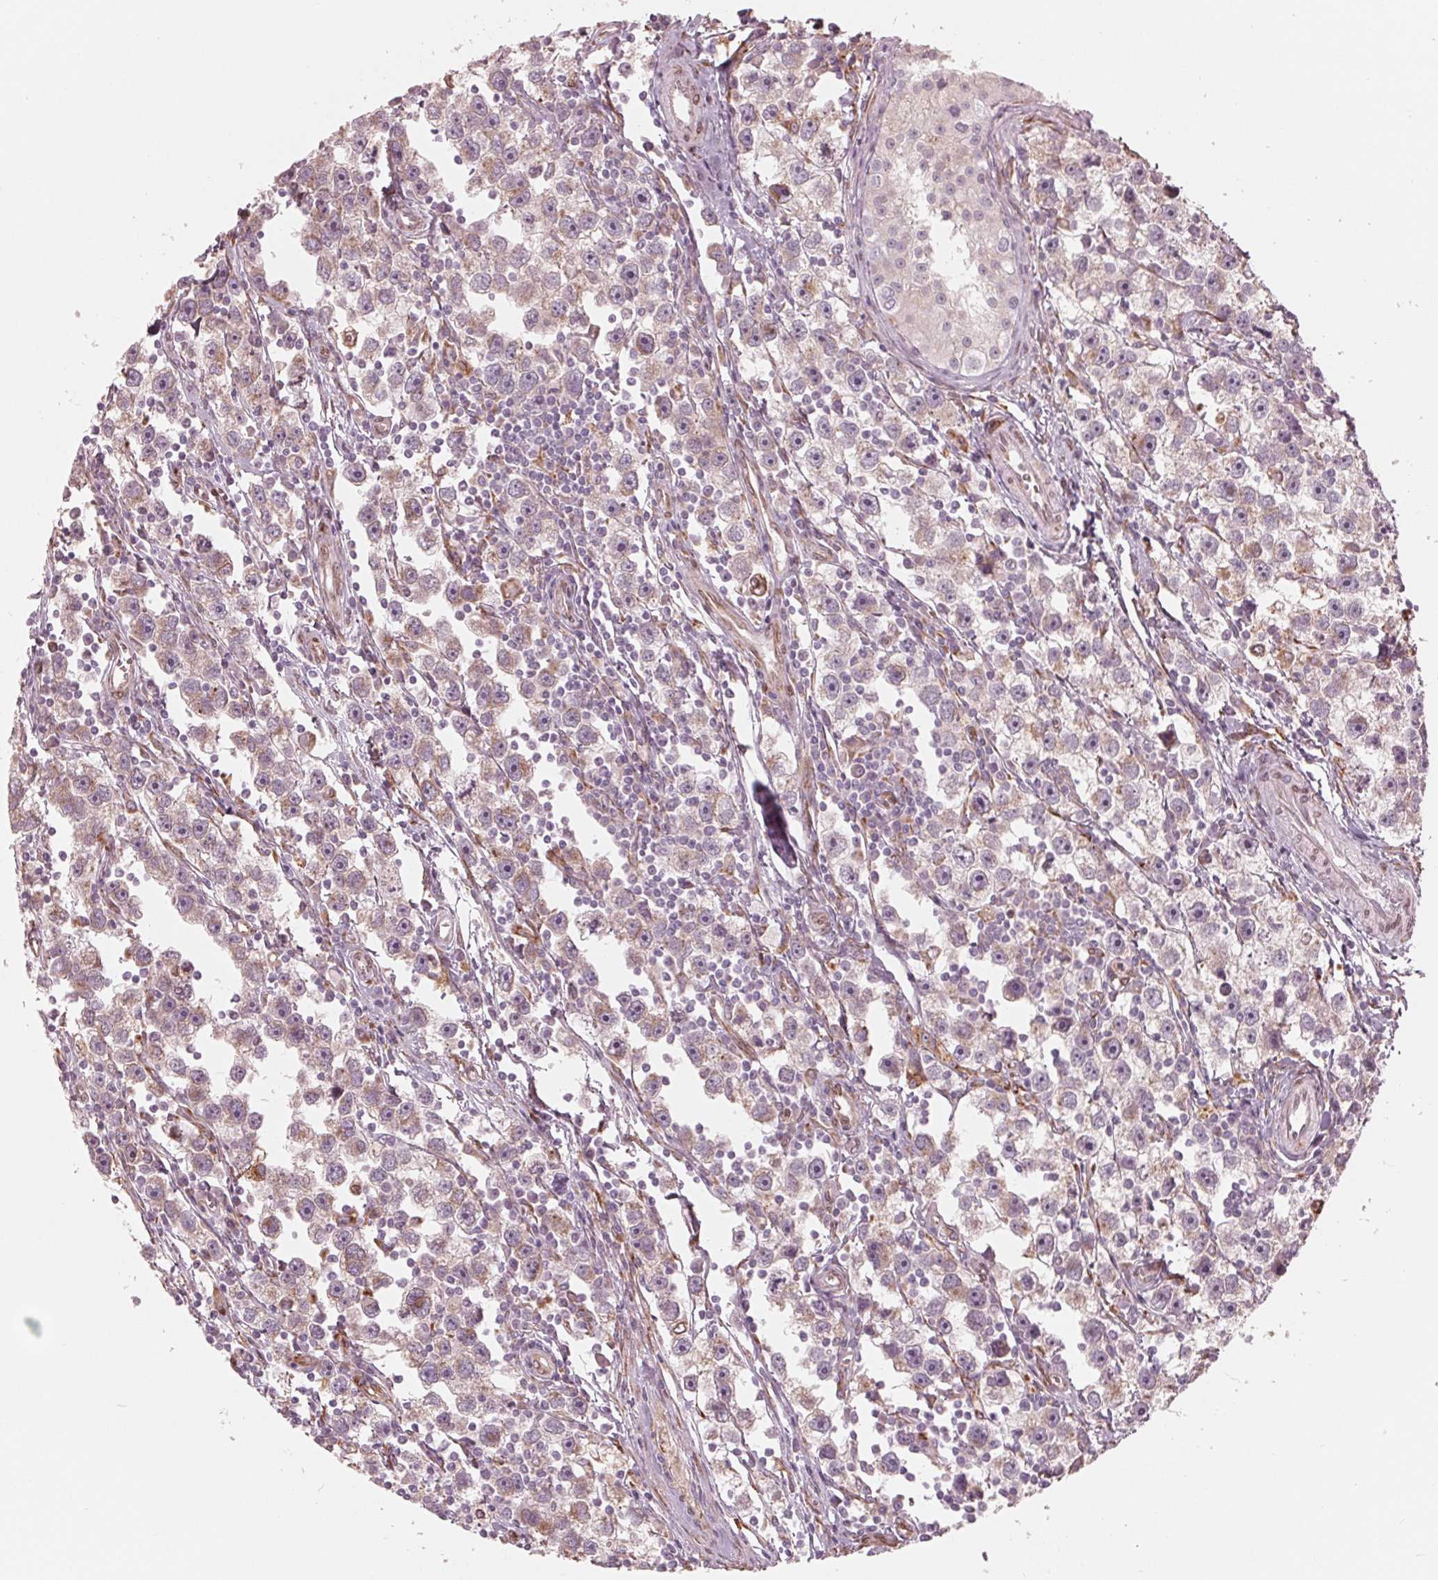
{"staining": {"intensity": "weak", "quantity": "25%-75%", "location": "cytoplasmic/membranous"}, "tissue": "testis cancer", "cell_type": "Tumor cells", "image_type": "cancer", "snomed": [{"axis": "morphology", "description": "Seminoma, NOS"}, {"axis": "topography", "description": "Testis"}], "caption": "IHC histopathology image of testis cancer stained for a protein (brown), which demonstrates low levels of weak cytoplasmic/membranous staining in approximately 25%-75% of tumor cells.", "gene": "IKBIP", "patient": {"sex": "male", "age": 30}}